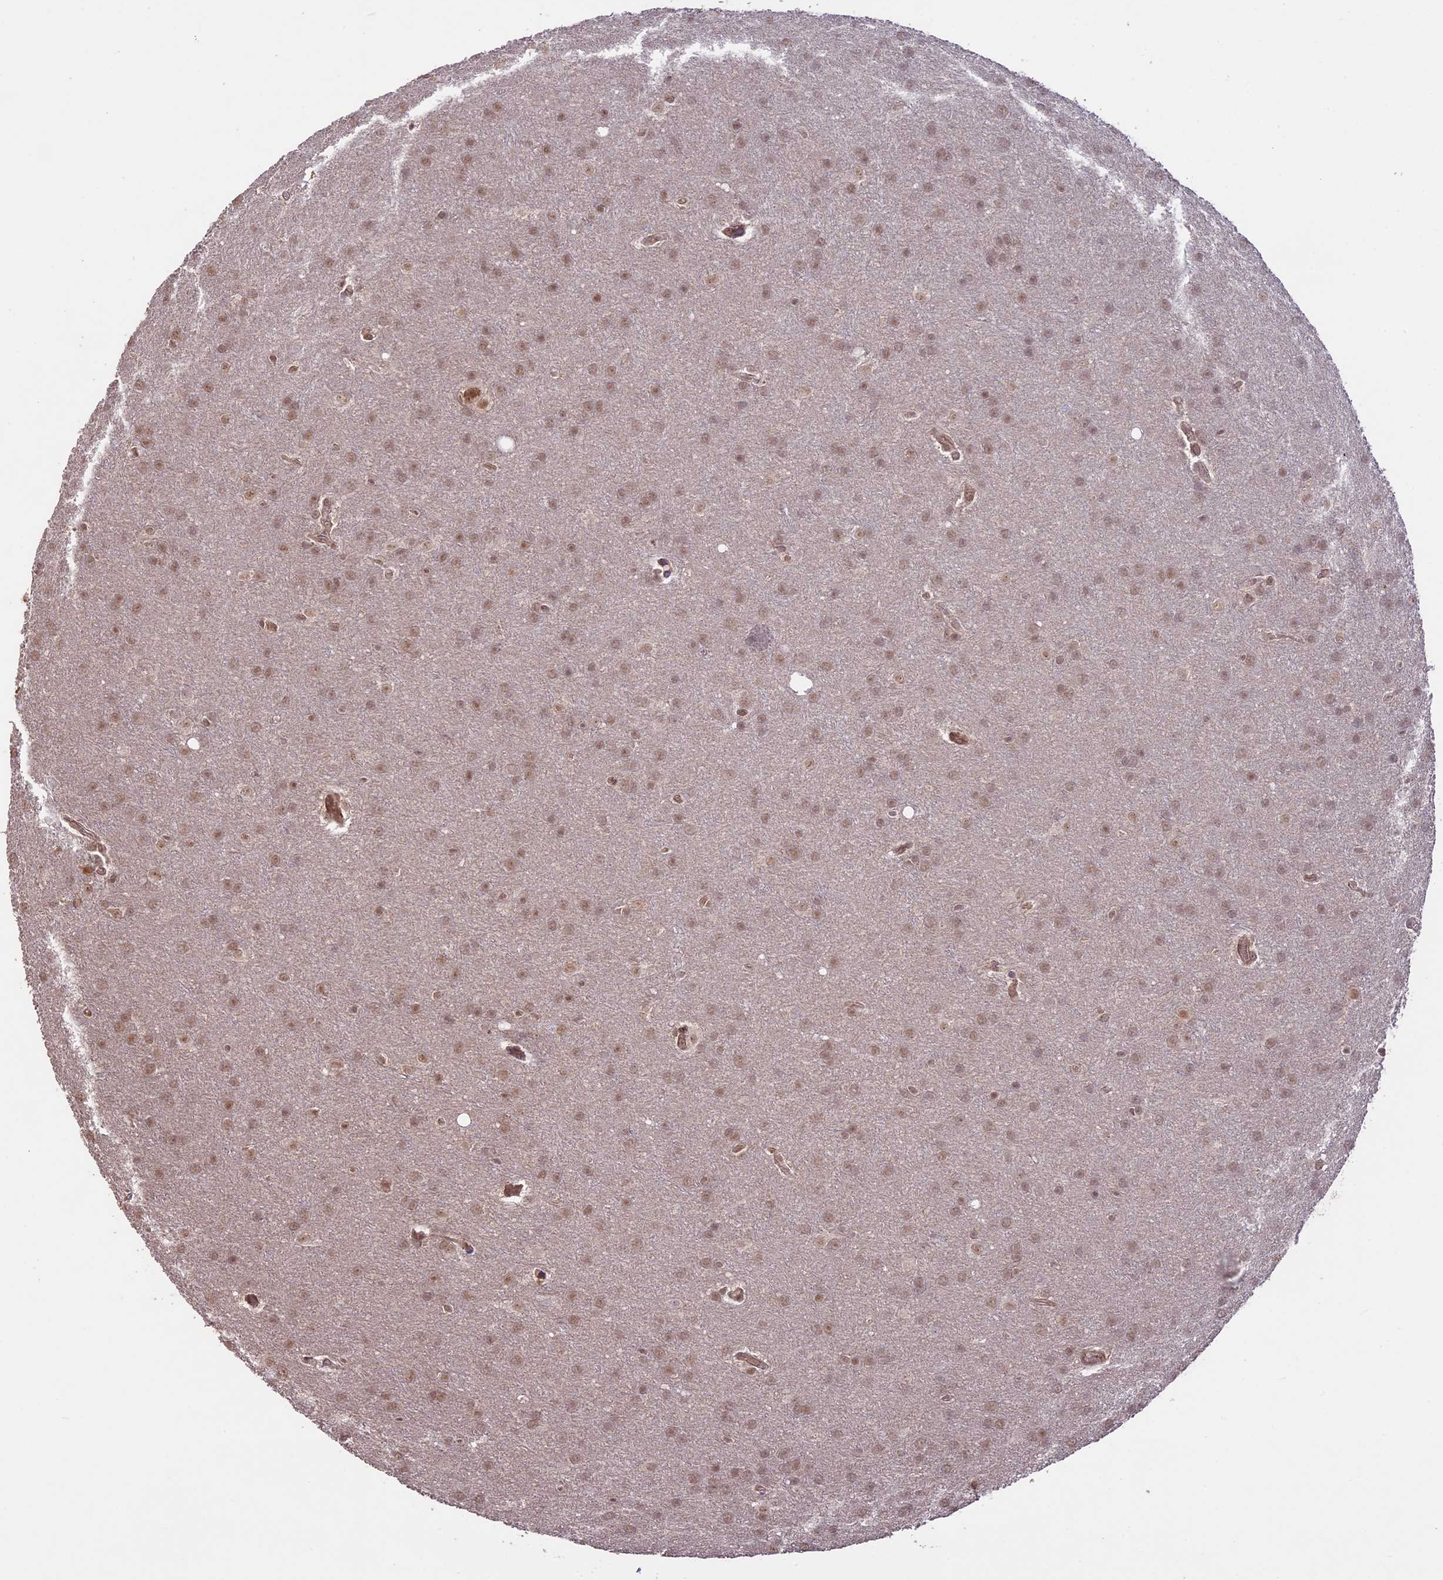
{"staining": {"intensity": "weak", "quantity": ">75%", "location": "nuclear"}, "tissue": "glioma", "cell_type": "Tumor cells", "image_type": "cancer", "snomed": [{"axis": "morphology", "description": "Glioma, malignant, Low grade"}, {"axis": "topography", "description": "Brain"}], "caption": "Immunohistochemical staining of human malignant low-grade glioma exhibits low levels of weak nuclear positivity in about >75% of tumor cells.", "gene": "BCAS4", "patient": {"sex": "female", "age": 32}}